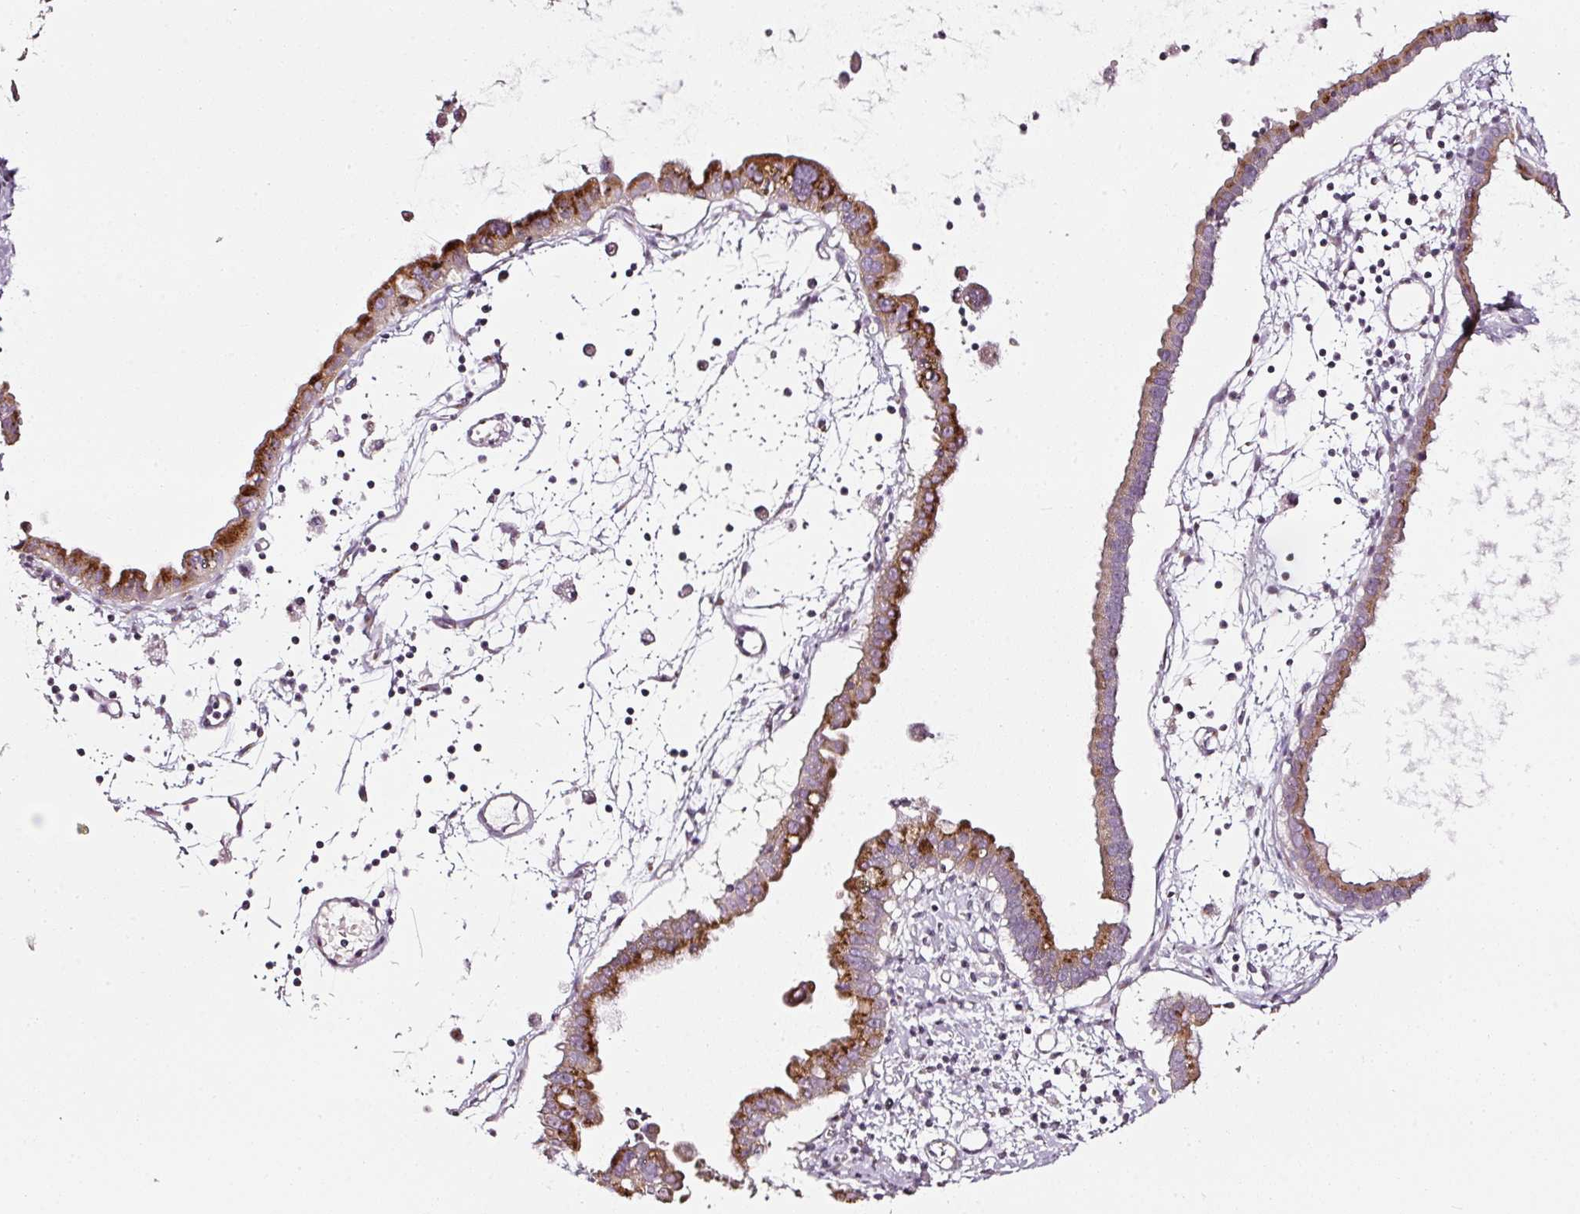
{"staining": {"intensity": "moderate", "quantity": ">75%", "location": "cytoplasmic/membranous"}, "tissue": "ovarian cancer", "cell_type": "Tumor cells", "image_type": "cancer", "snomed": [{"axis": "morphology", "description": "Cystadenocarcinoma, mucinous, NOS"}, {"axis": "topography", "description": "Ovary"}], "caption": "Tumor cells display medium levels of moderate cytoplasmic/membranous staining in about >75% of cells in human mucinous cystadenocarcinoma (ovarian).", "gene": "SDF4", "patient": {"sex": "female", "age": 61}}